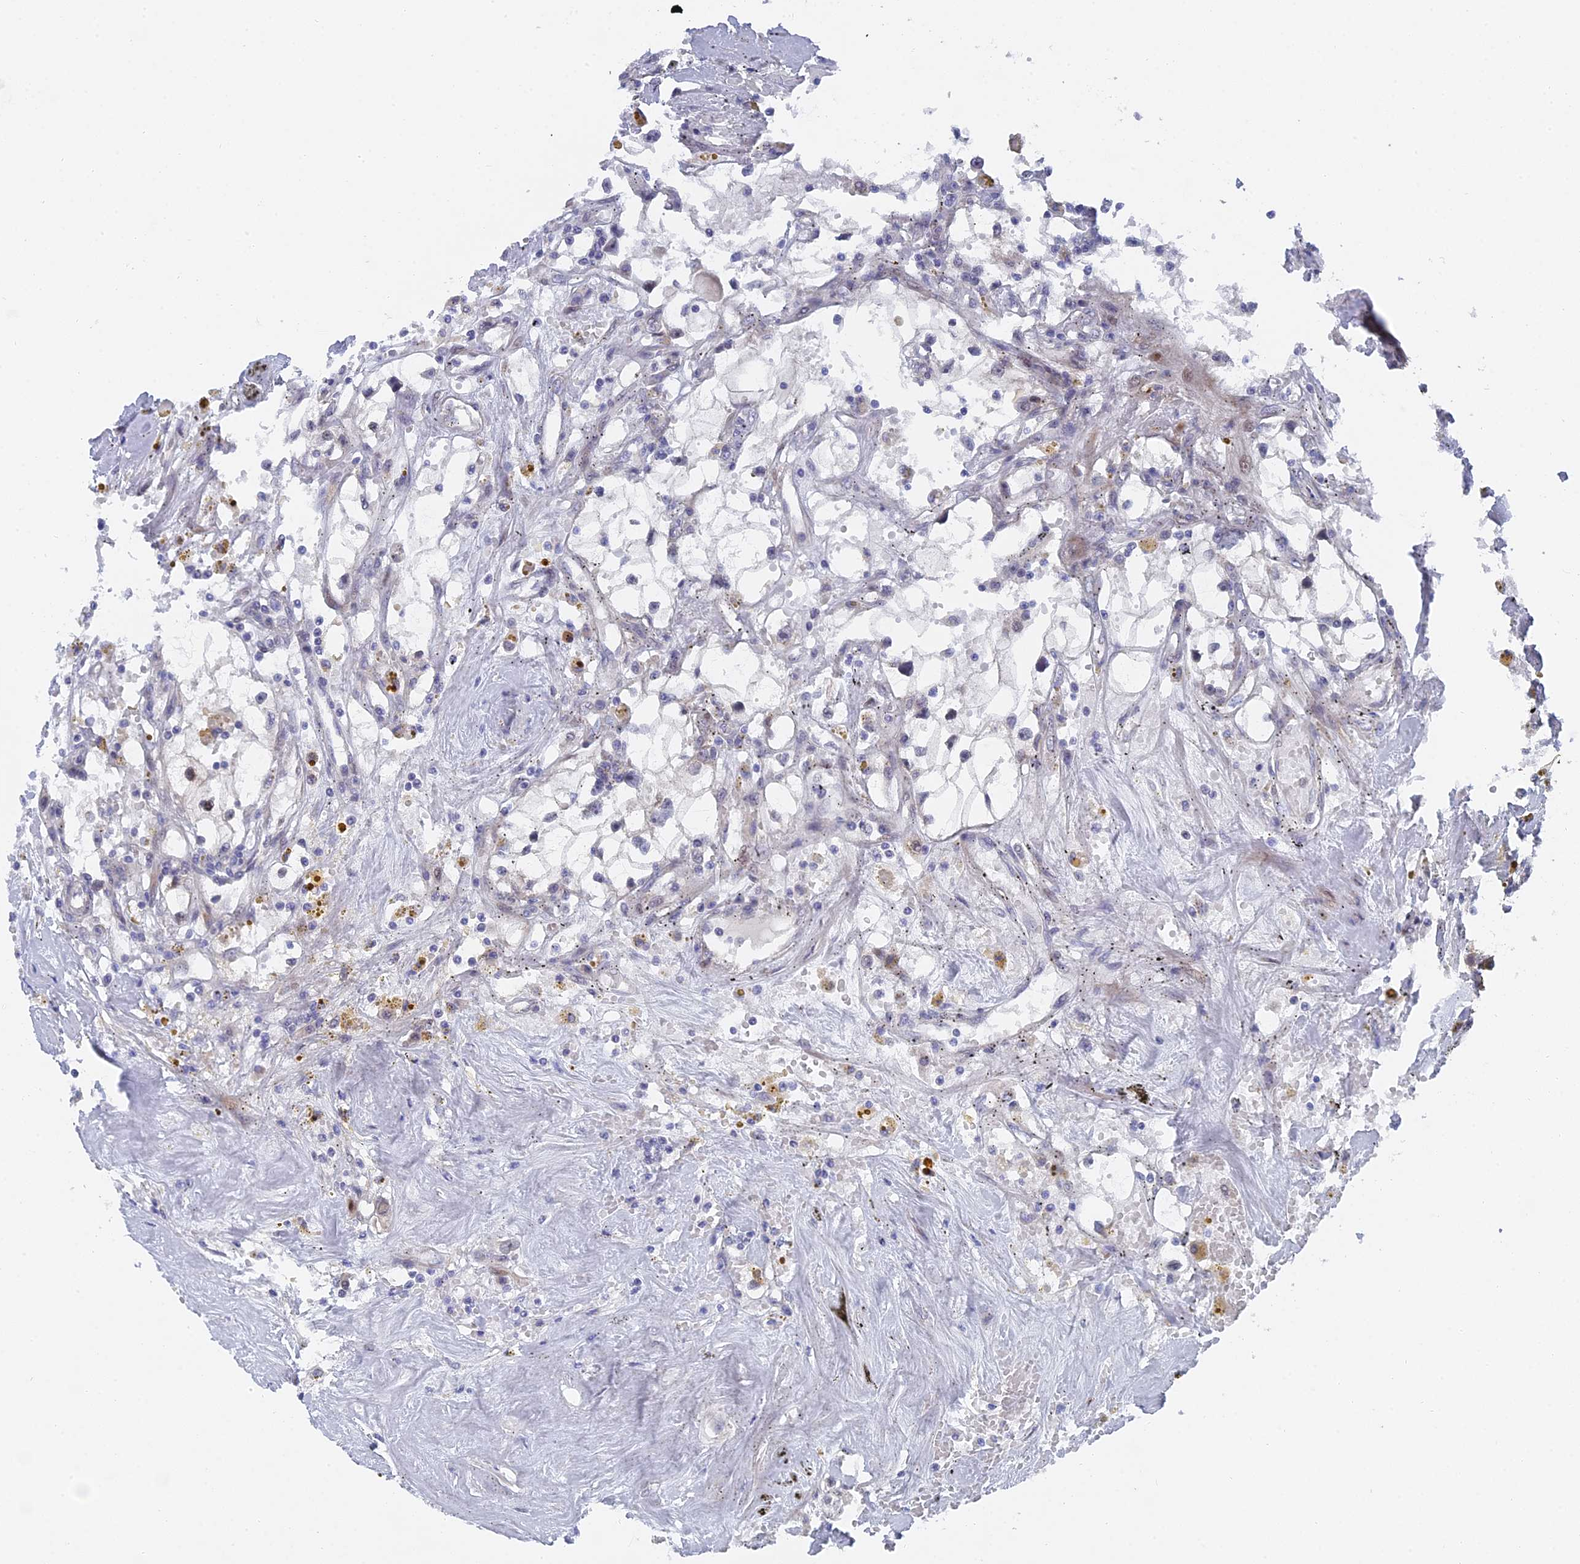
{"staining": {"intensity": "negative", "quantity": "none", "location": "none"}, "tissue": "renal cancer", "cell_type": "Tumor cells", "image_type": "cancer", "snomed": [{"axis": "morphology", "description": "Adenocarcinoma, NOS"}, {"axis": "topography", "description": "Kidney"}], "caption": "This is a micrograph of immunohistochemistry staining of renal cancer (adenocarcinoma), which shows no expression in tumor cells. (IHC, brightfield microscopy, high magnification).", "gene": "TMEM161A", "patient": {"sex": "male", "age": 56}}